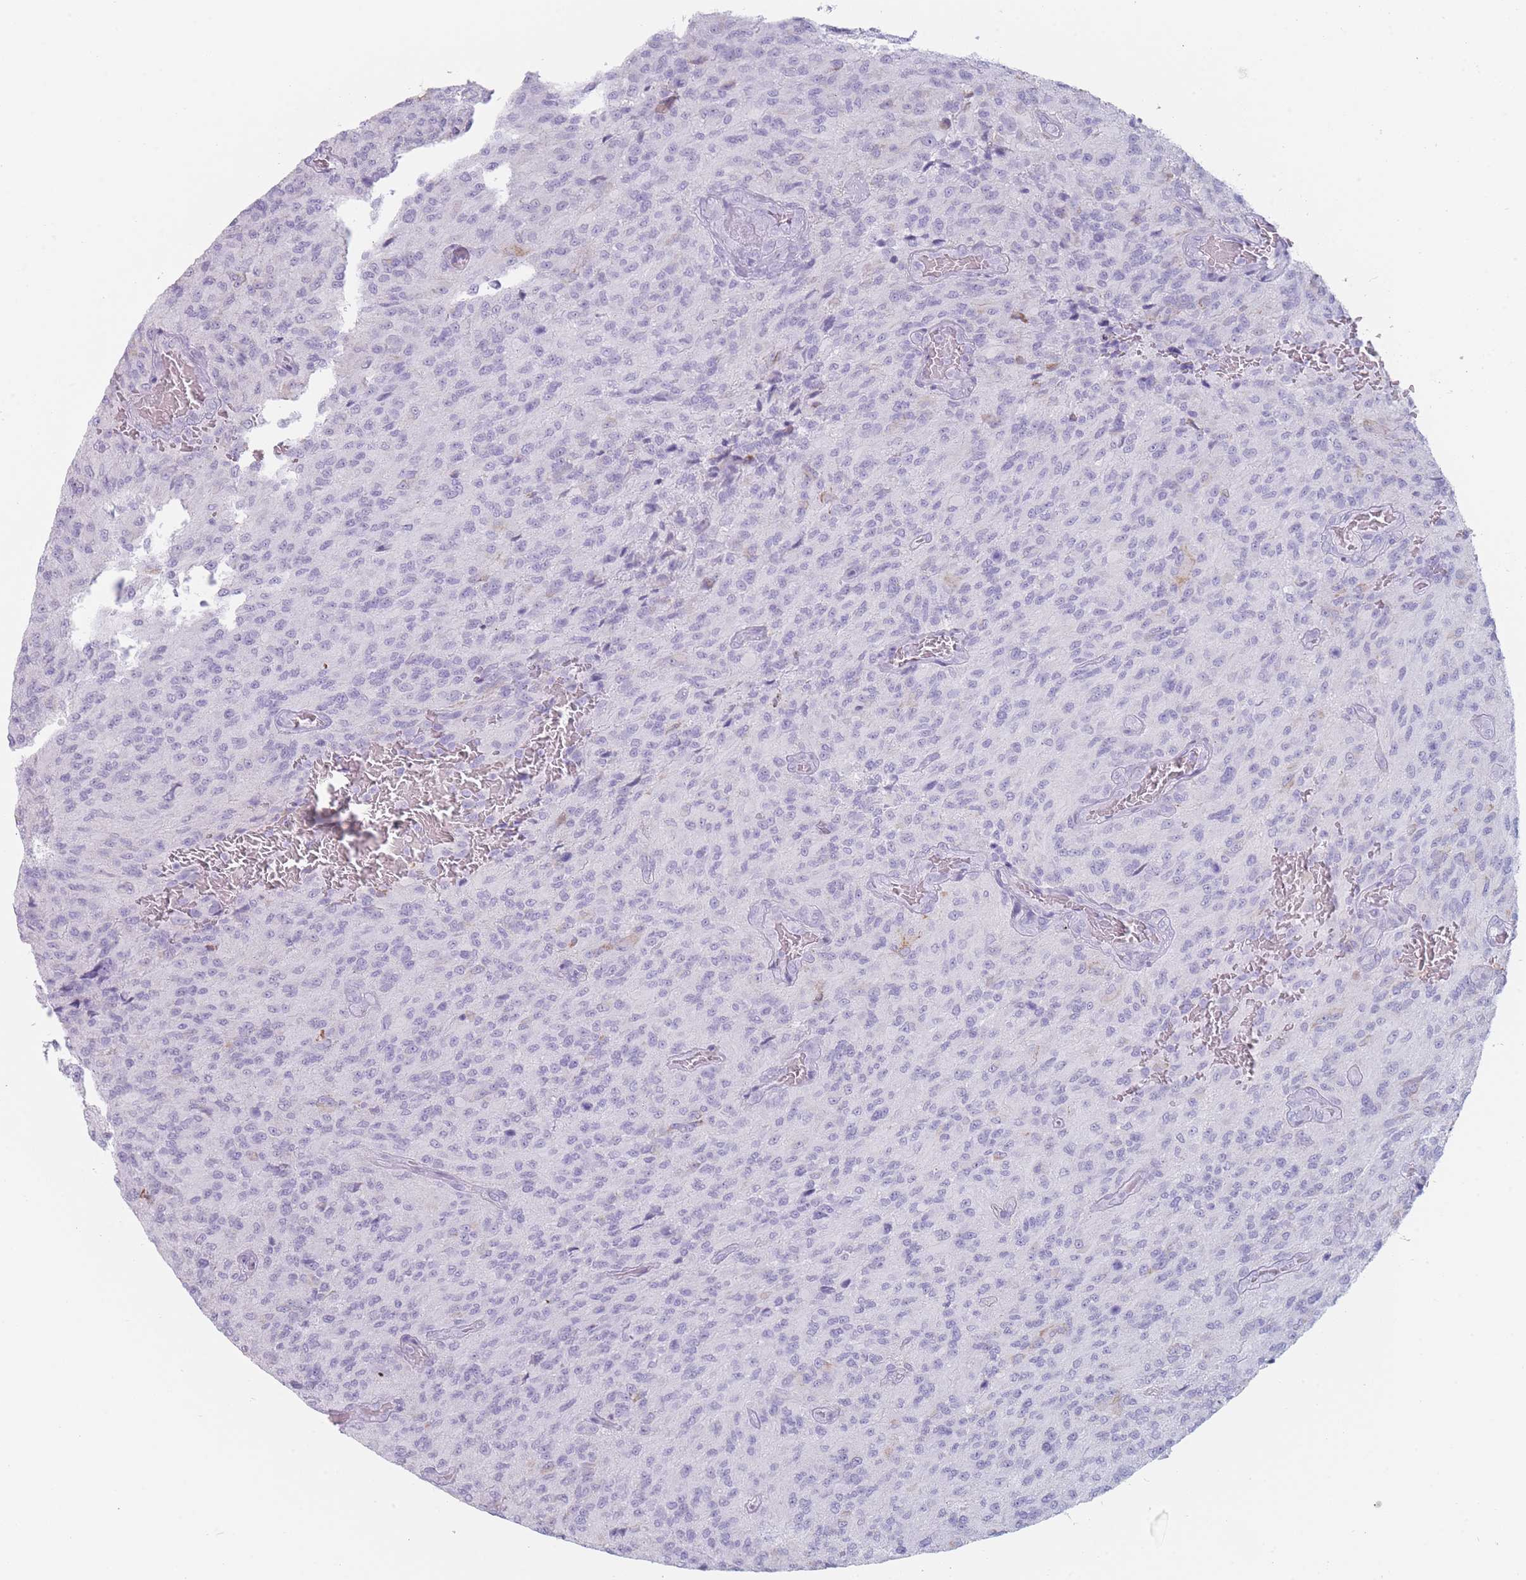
{"staining": {"intensity": "negative", "quantity": "none", "location": "none"}, "tissue": "glioma", "cell_type": "Tumor cells", "image_type": "cancer", "snomed": [{"axis": "morphology", "description": "Normal tissue, NOS"}, {"axis": "morphology", "description": "Glioma, malignant, High grade"}, {"axis": "topography", "description": "Cerebral cortex"}], "caption": "There is no significant staining in tumor cells of malignant glioma (high-grade).", "gene": "GPR12", "patient": {"sex": "male", "age": 56}}